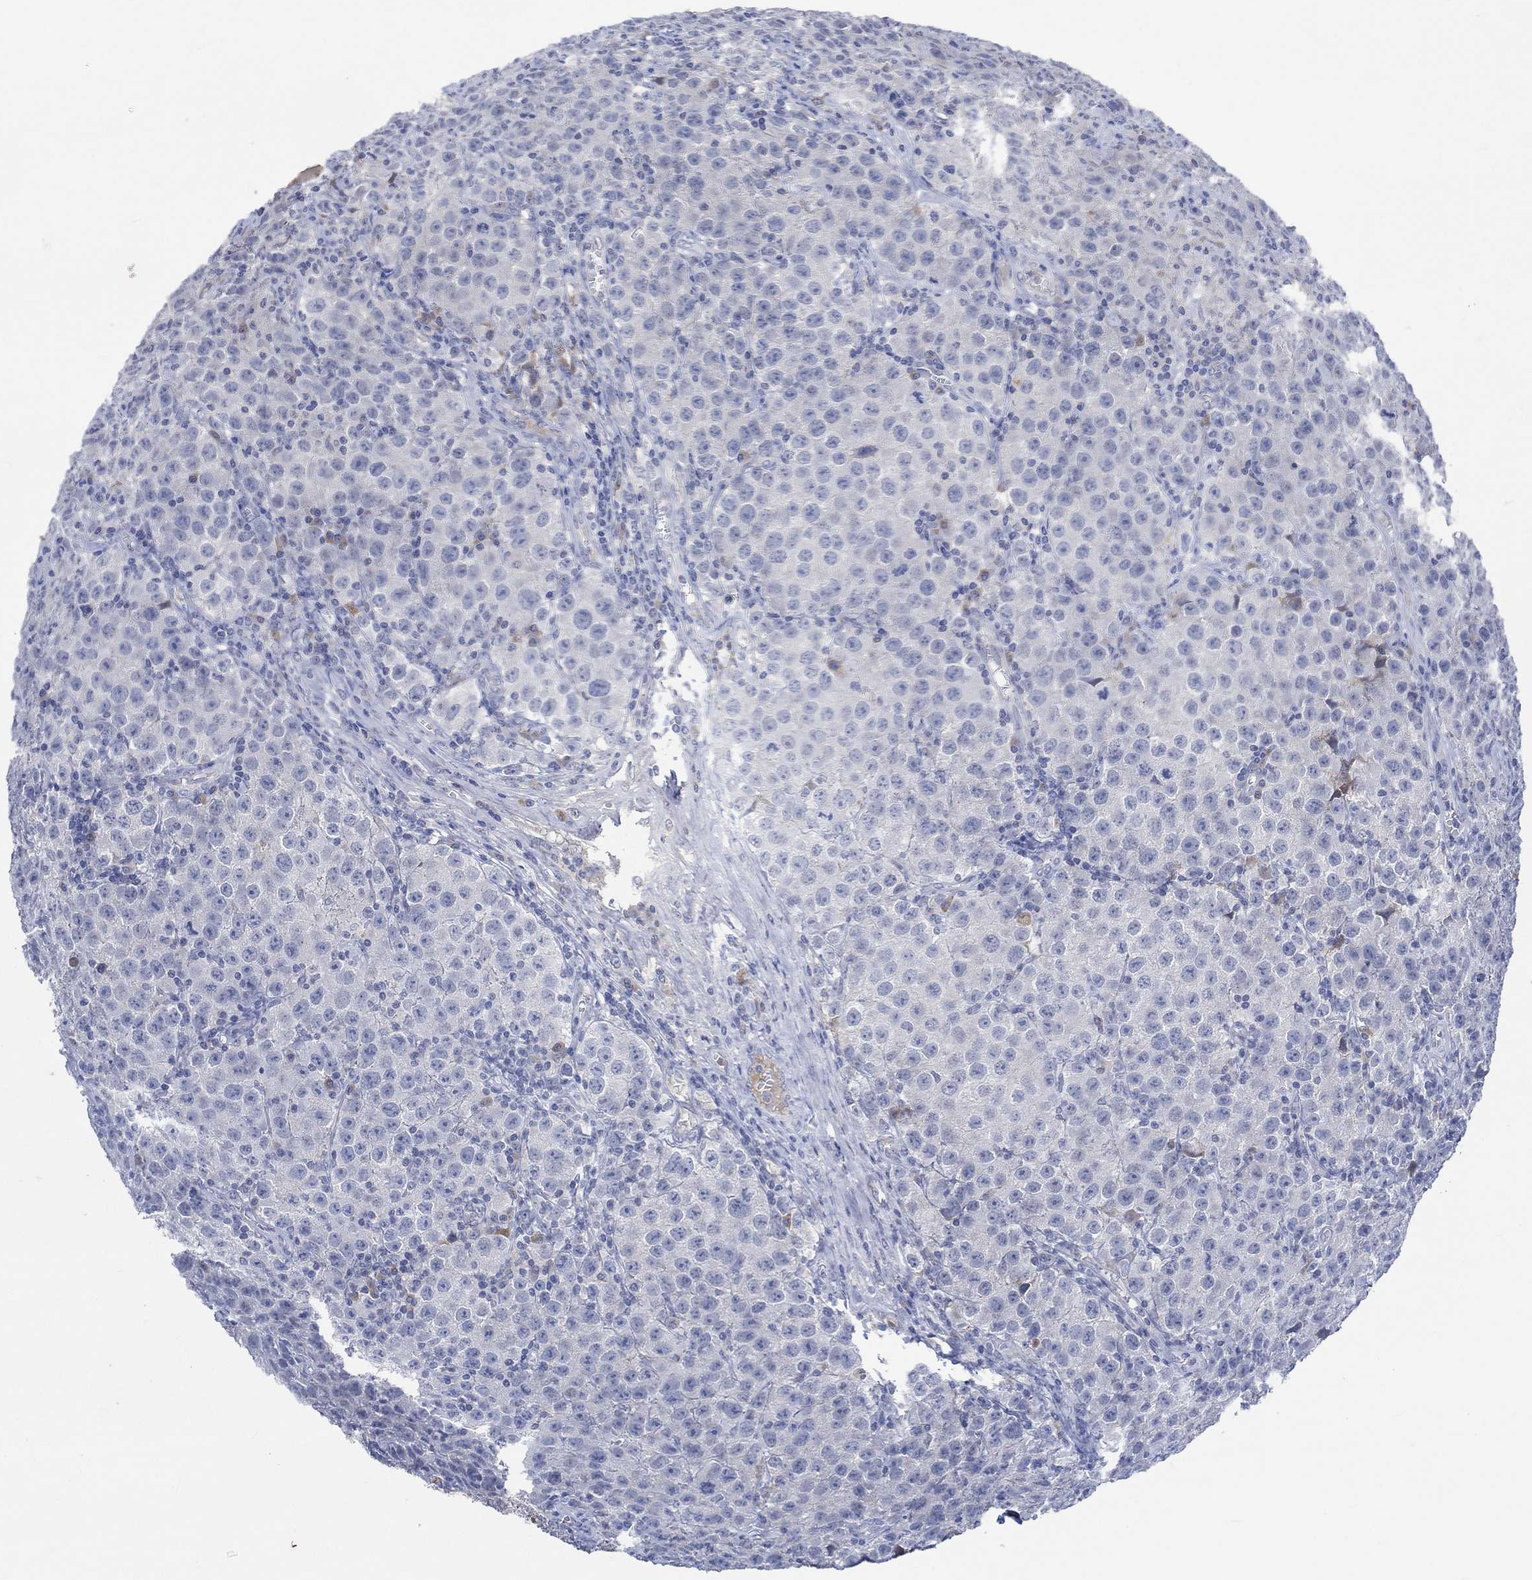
{"staining": {"intensity": "negative", "quantity": "none", "location": "none"}, "tissue": "testis cancer", "cell_type": "Tumor cells", "image_type": "cancer", "snomed": [{"axis": "morphology", "description": "Seminoma, NOS"}, {"axis": "topography", "description": "Testis"}], "caption": "Histopathology image shows no significant protein expression in tumor cells of testis seminoma.", "gene": "MSTN", "patient": {"sex": "male", "age": 52}}